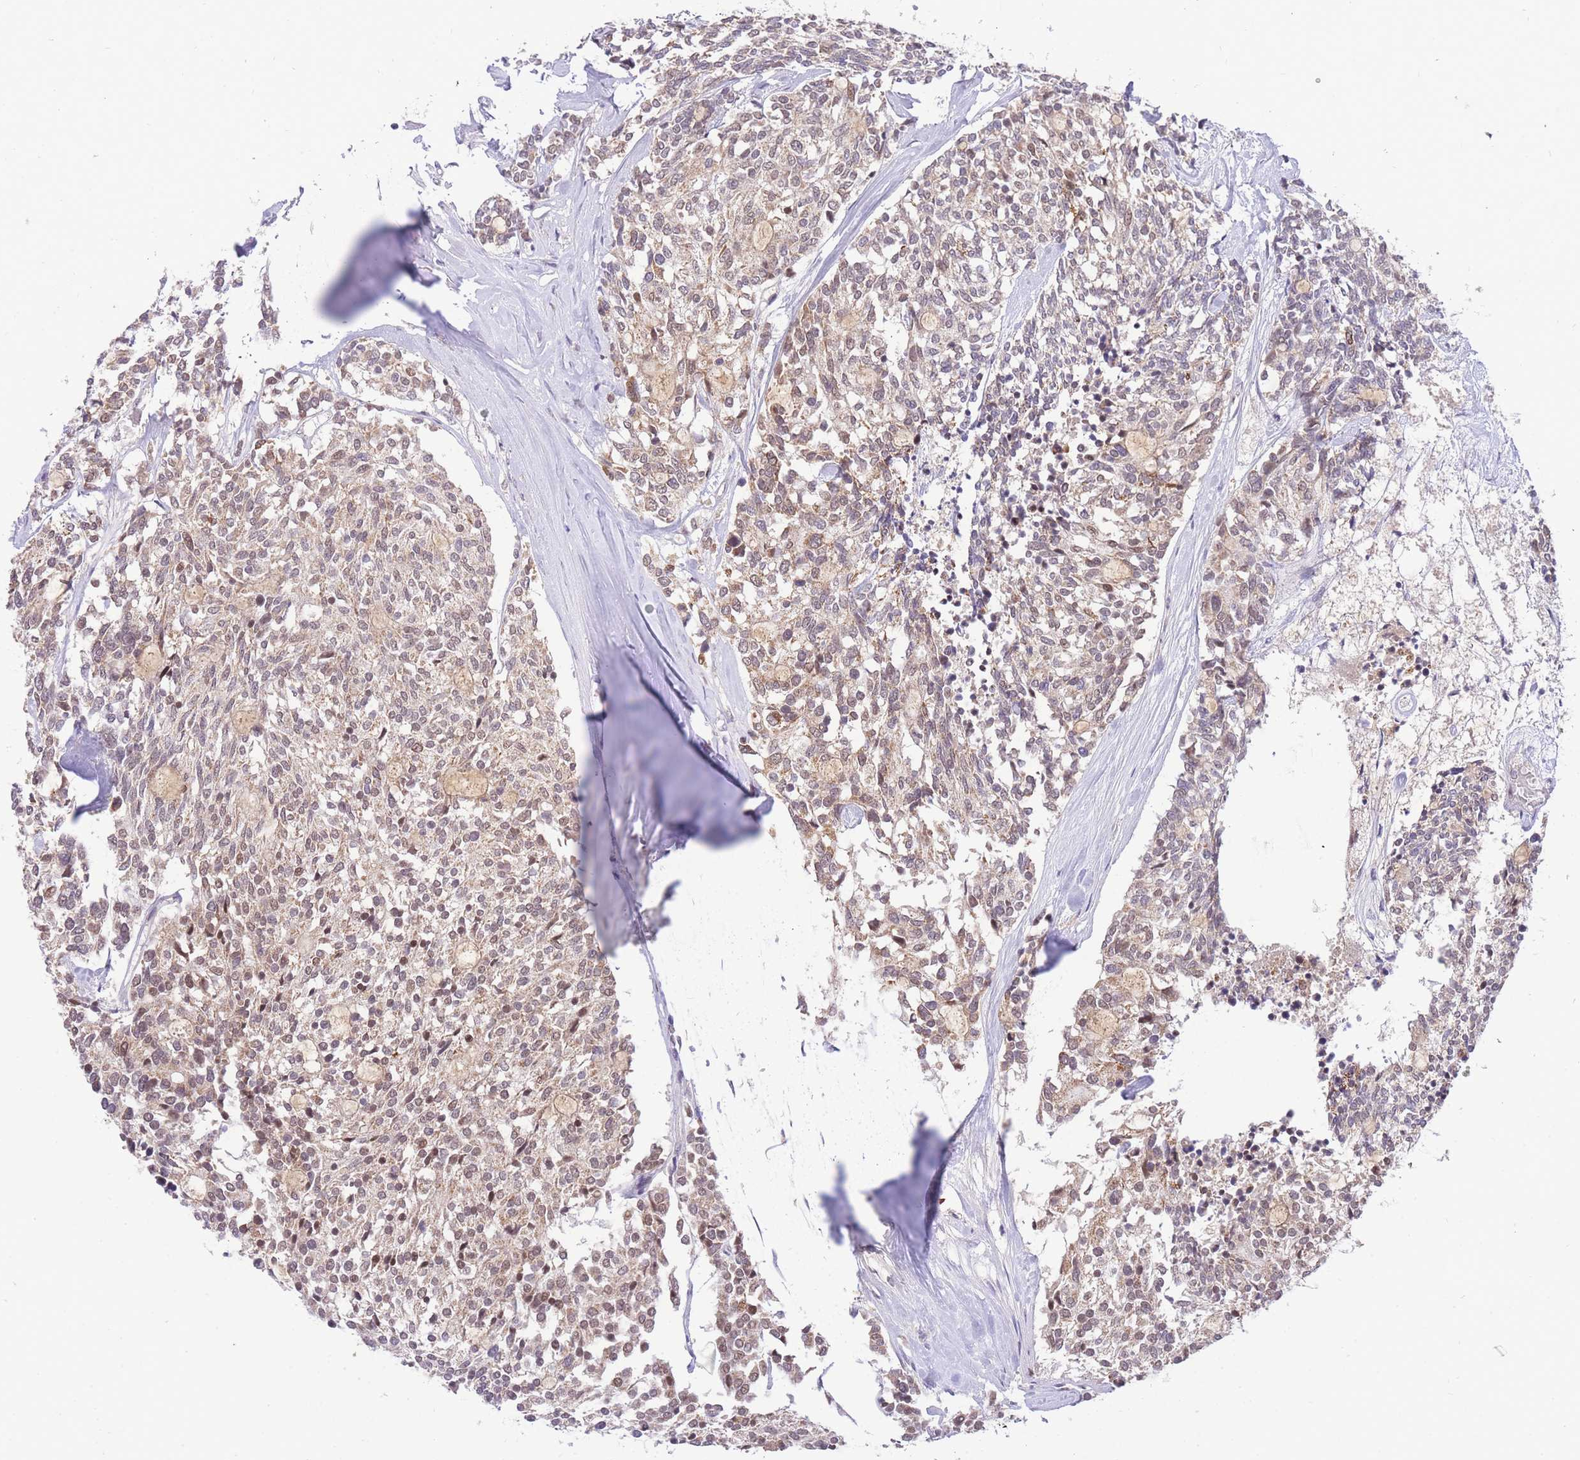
{"staining": {"intensity": "moderate", "quantity": ">75%", "location": "cytoplasmic/membranous,nuclear"}, "tissue": "carcinoid", "cell_type": "Tumor cells", "image_type": "cancer", "snomed": [{"axis": "morphology", "description": "Carcinoid, malignant, NOS"}, {"axis": "topography", "description": "Pancreas"}], "caption": "Carcinoid stained with a protein marker demonstrates moderate staining in tumor cells.", "gene": "PUS10", "patient": {"sex": "female", "age": 54}}